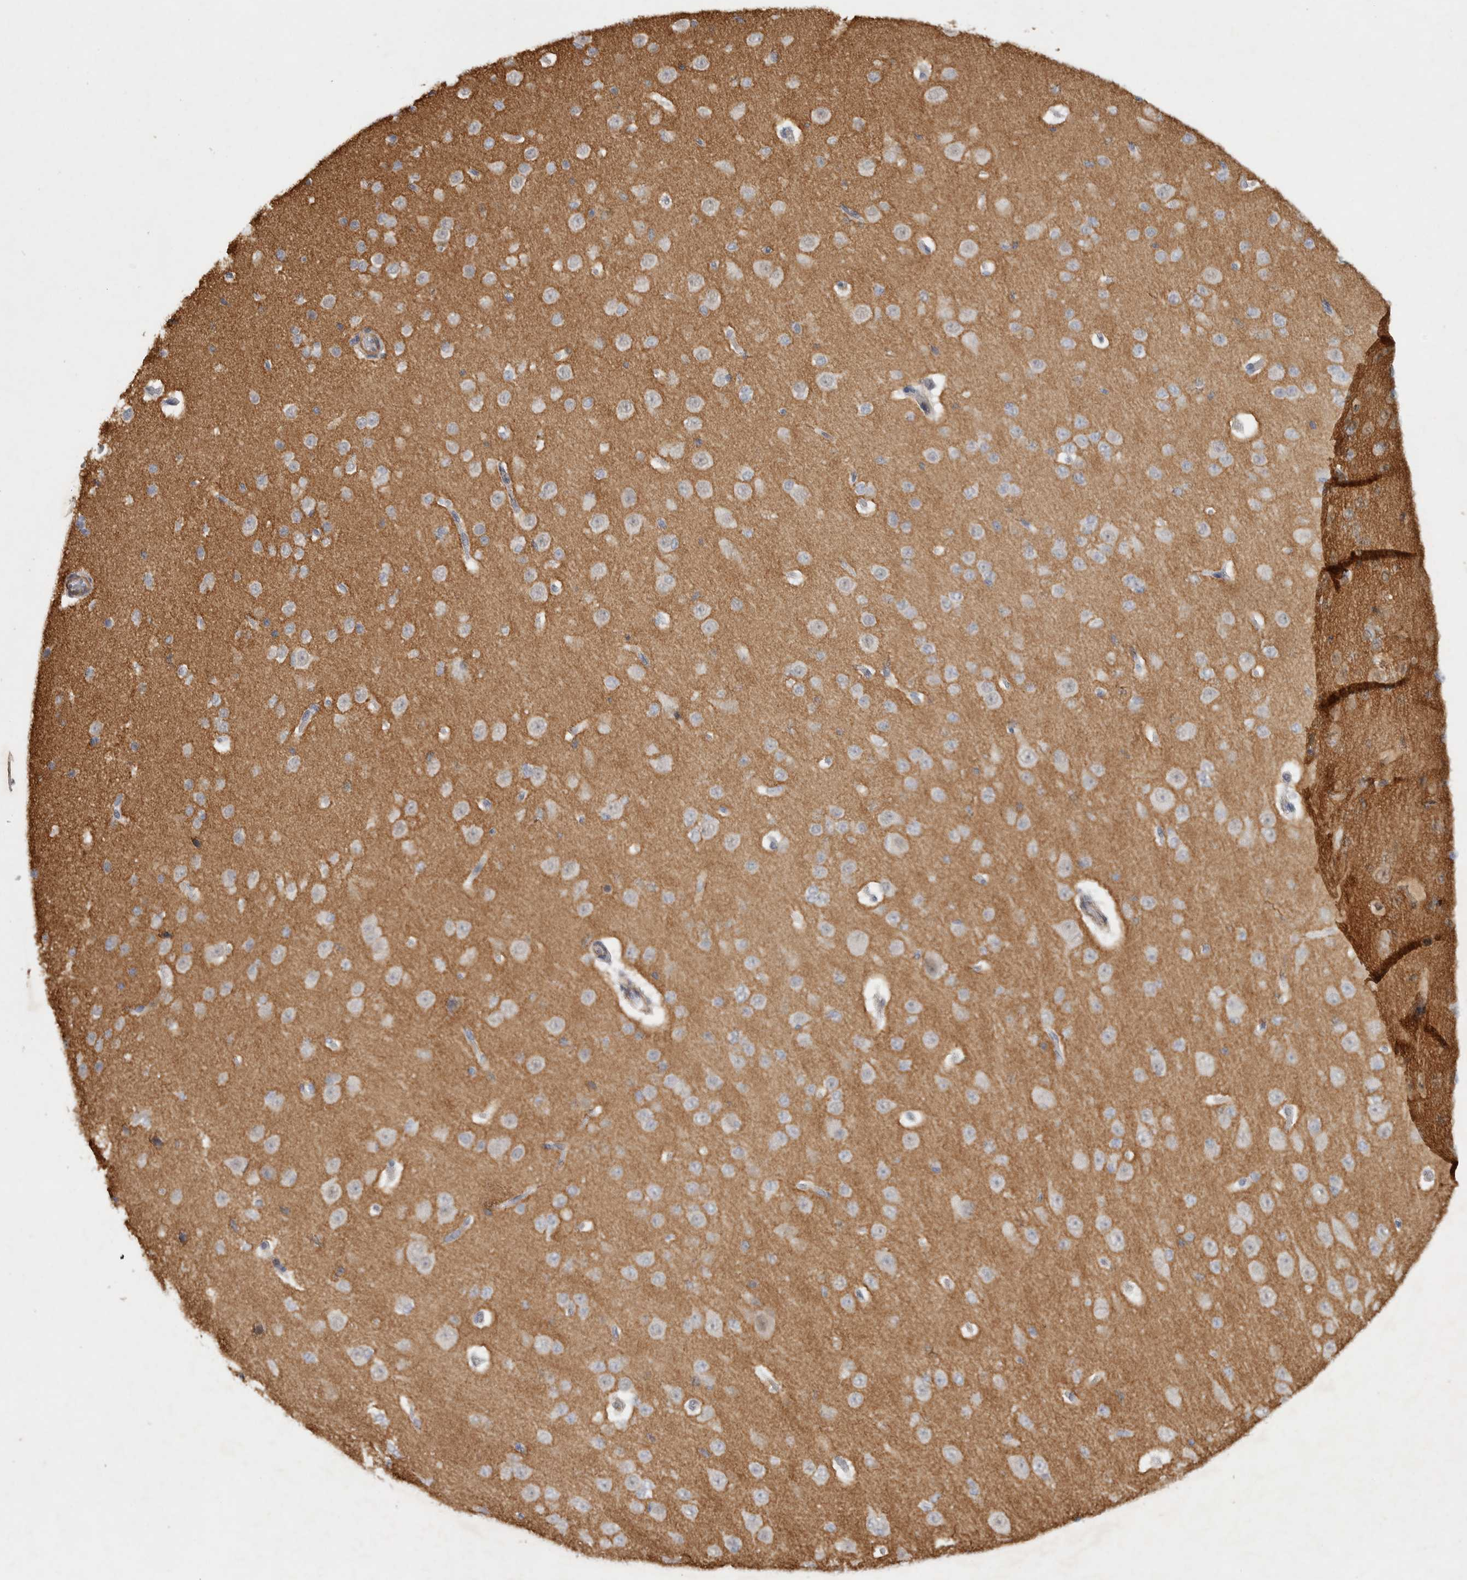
{"staining": {"intensity": "negative", "quantity": "none", "location": "none"}, "tissue": "cerebral cortex", "cell_type": "Endothelial cells", "image_type": "normal", "snomed": [{"axis": "morphology", "description": "Normal tissue, NOS"}, {"axis": "morphology", "description": "Developmental malformation"}, {"axis": "topography", "description": "Cerebral cortex"}], "caption": "Immunohistochemistry (IHC) micrograph of benign human cerebral cortex stained for a protein (brown), which reveals no expression in endothelial cells.", "gene": "TNR", "patient": {"sex": "female", "age": 30}}